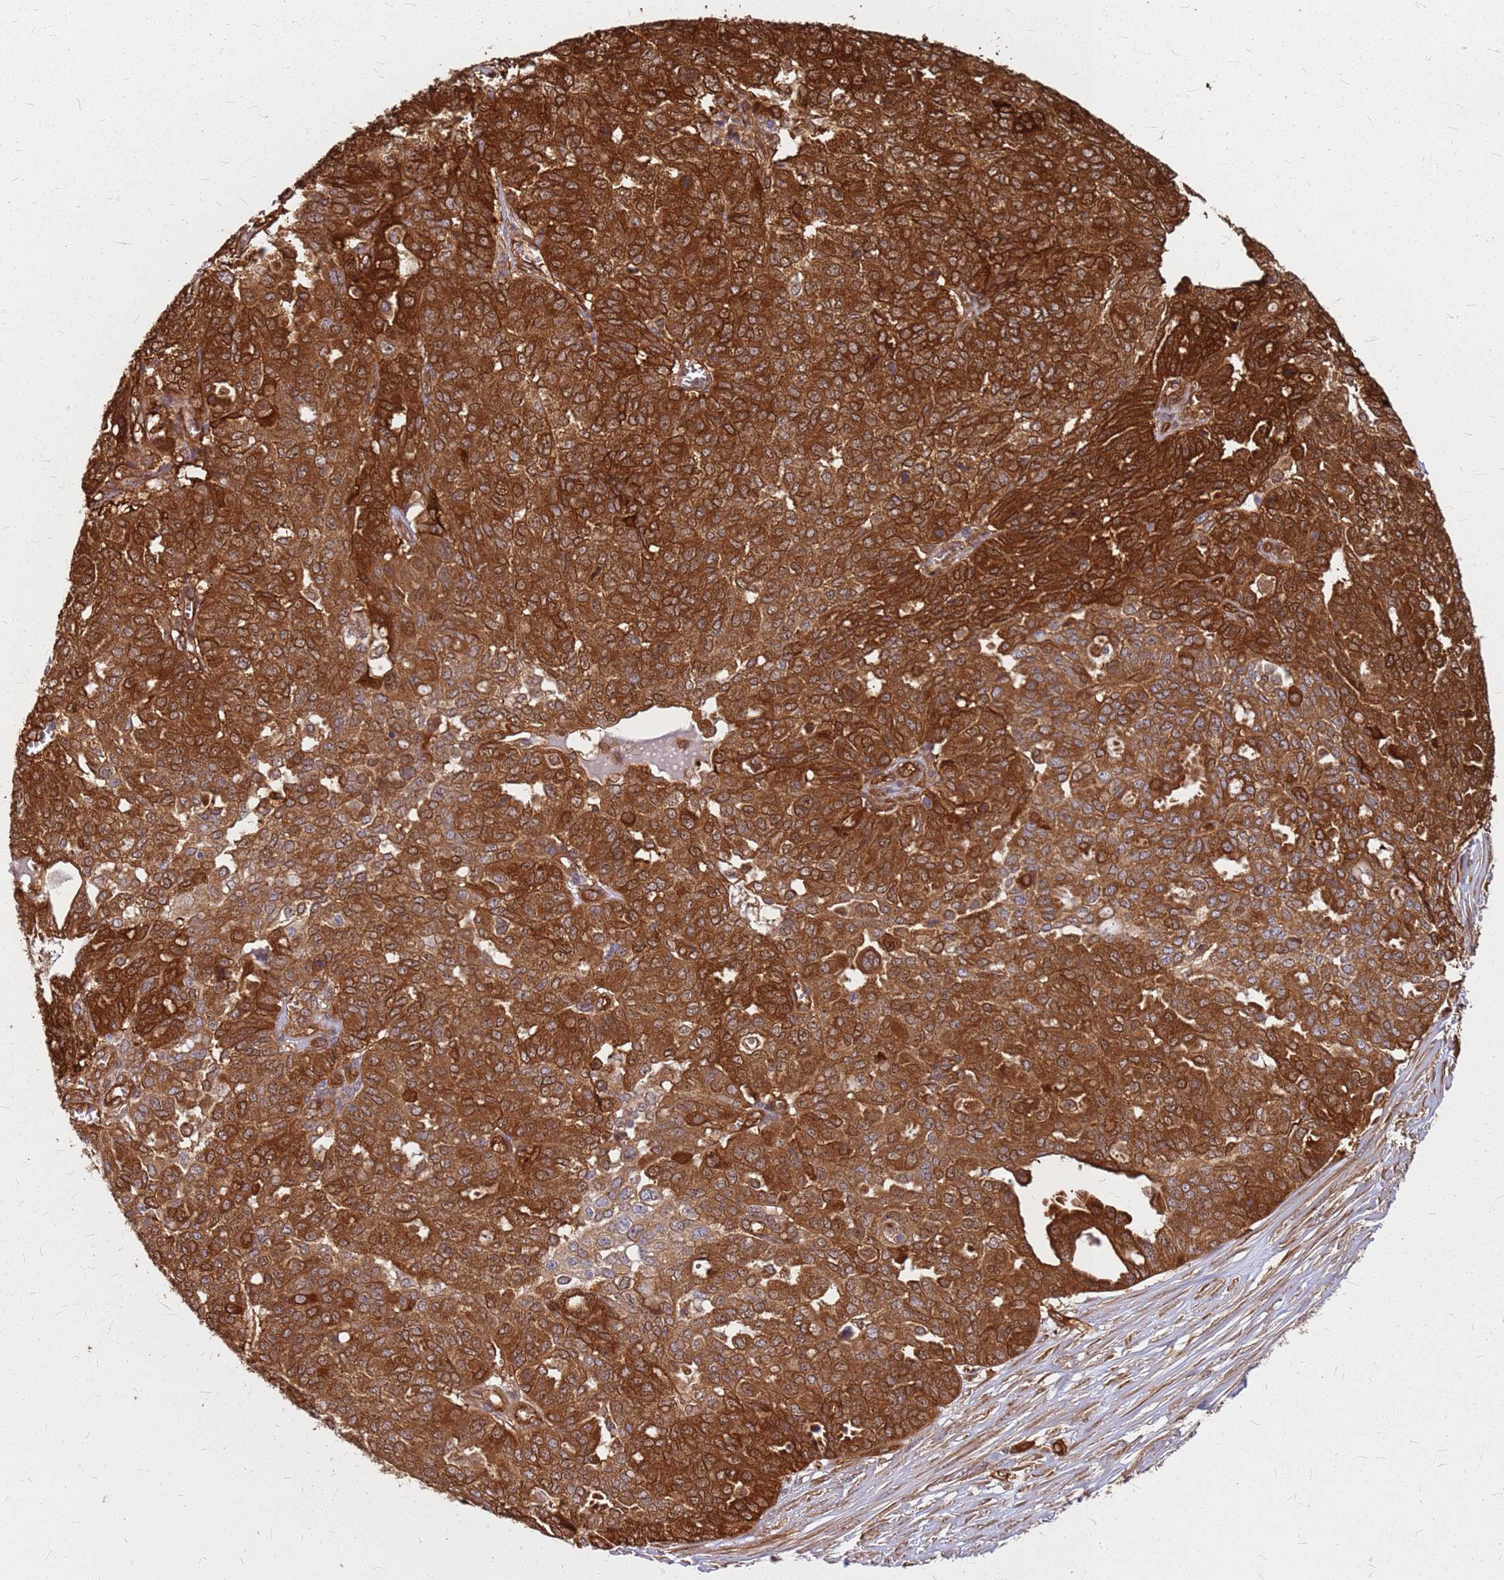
{"staining": {"intensity": "strong", "quantity": ">75%", "location": "cytoplasmic/membranous"}, "tissue": "ovarian cancer", "cell_type": "Tumor cells", "image_type": "cancer", "snomed": [{"axis": "morphology", "description": "Cystadenocarcinoma, serous, NOS"}, {"axis": "topography", "description": "Soft tissue"}, {"axis": "topography", "description": "Ovary"}], "caption": "IHC histopathology image of human ovarian cancer (serous cystadenocarcinoma) stained for a protein (brown), which demonstrates high levels of strong cytoplasmic/membranous positivity in about >75% of tumor cells.", "gene": "HDX", "patient": {"sex": "female", "age": 57}}